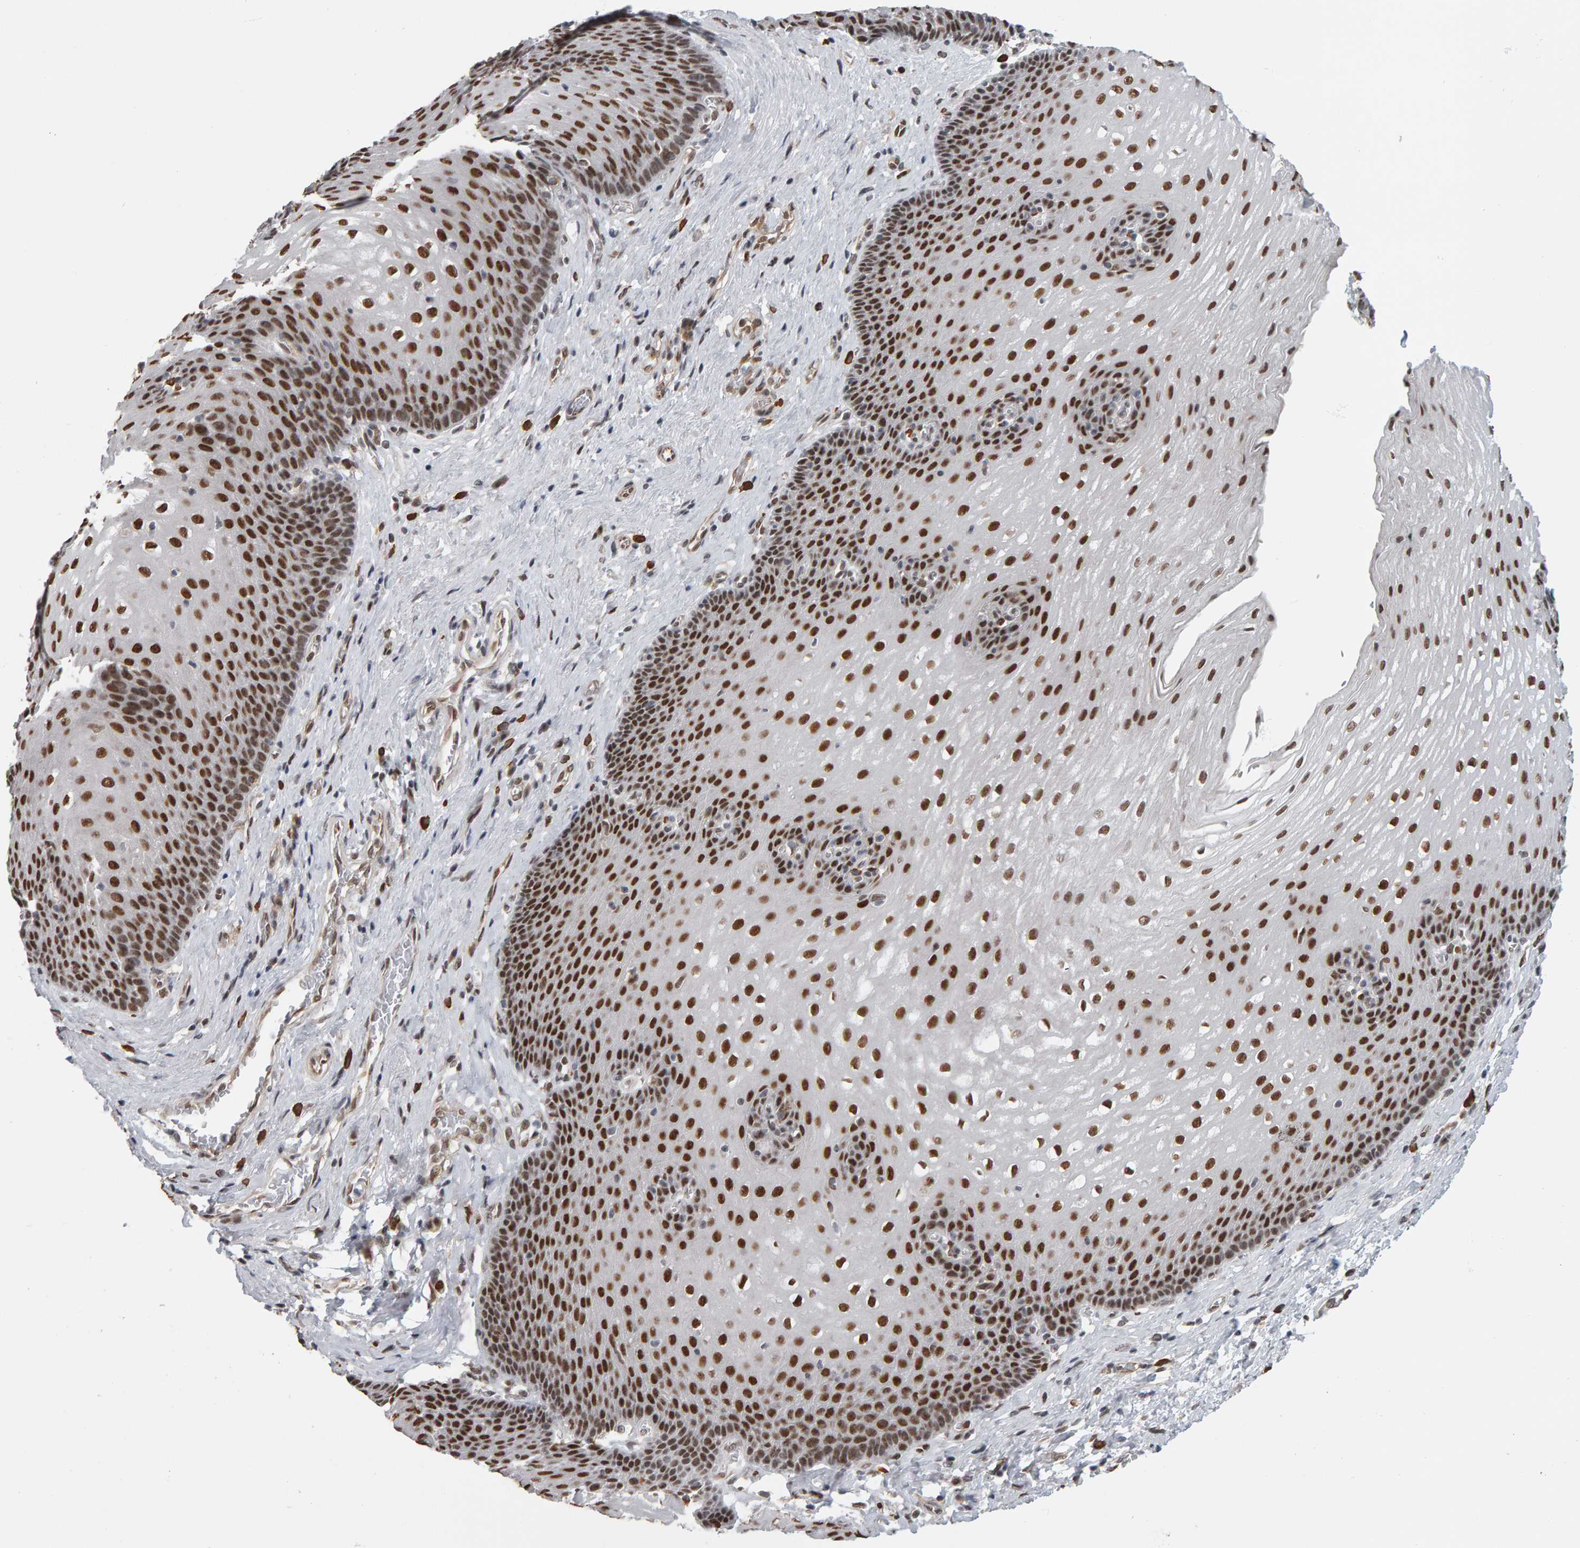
{"staining": {"intensity": "strong", "quantity": ">75%", "location": "nuclear"}, "tissue": "esophagus", "cell_type": "Squamous epithelial cells", "image_type": "normal", "snomed": [{"axis": "morphology", "description": "Normal tissue, NOS"}, {"axis": "topography", "description": "Esophagus"}], "caption": "The histopathology image displays immunohistochemical staining of unremarkable esophagus. There is strong nuclear staining is seen in approximately >75% of squamous epithelial cells.", "gene": "ATF7IP", "patient": {"sex": "male", "age": 48}}